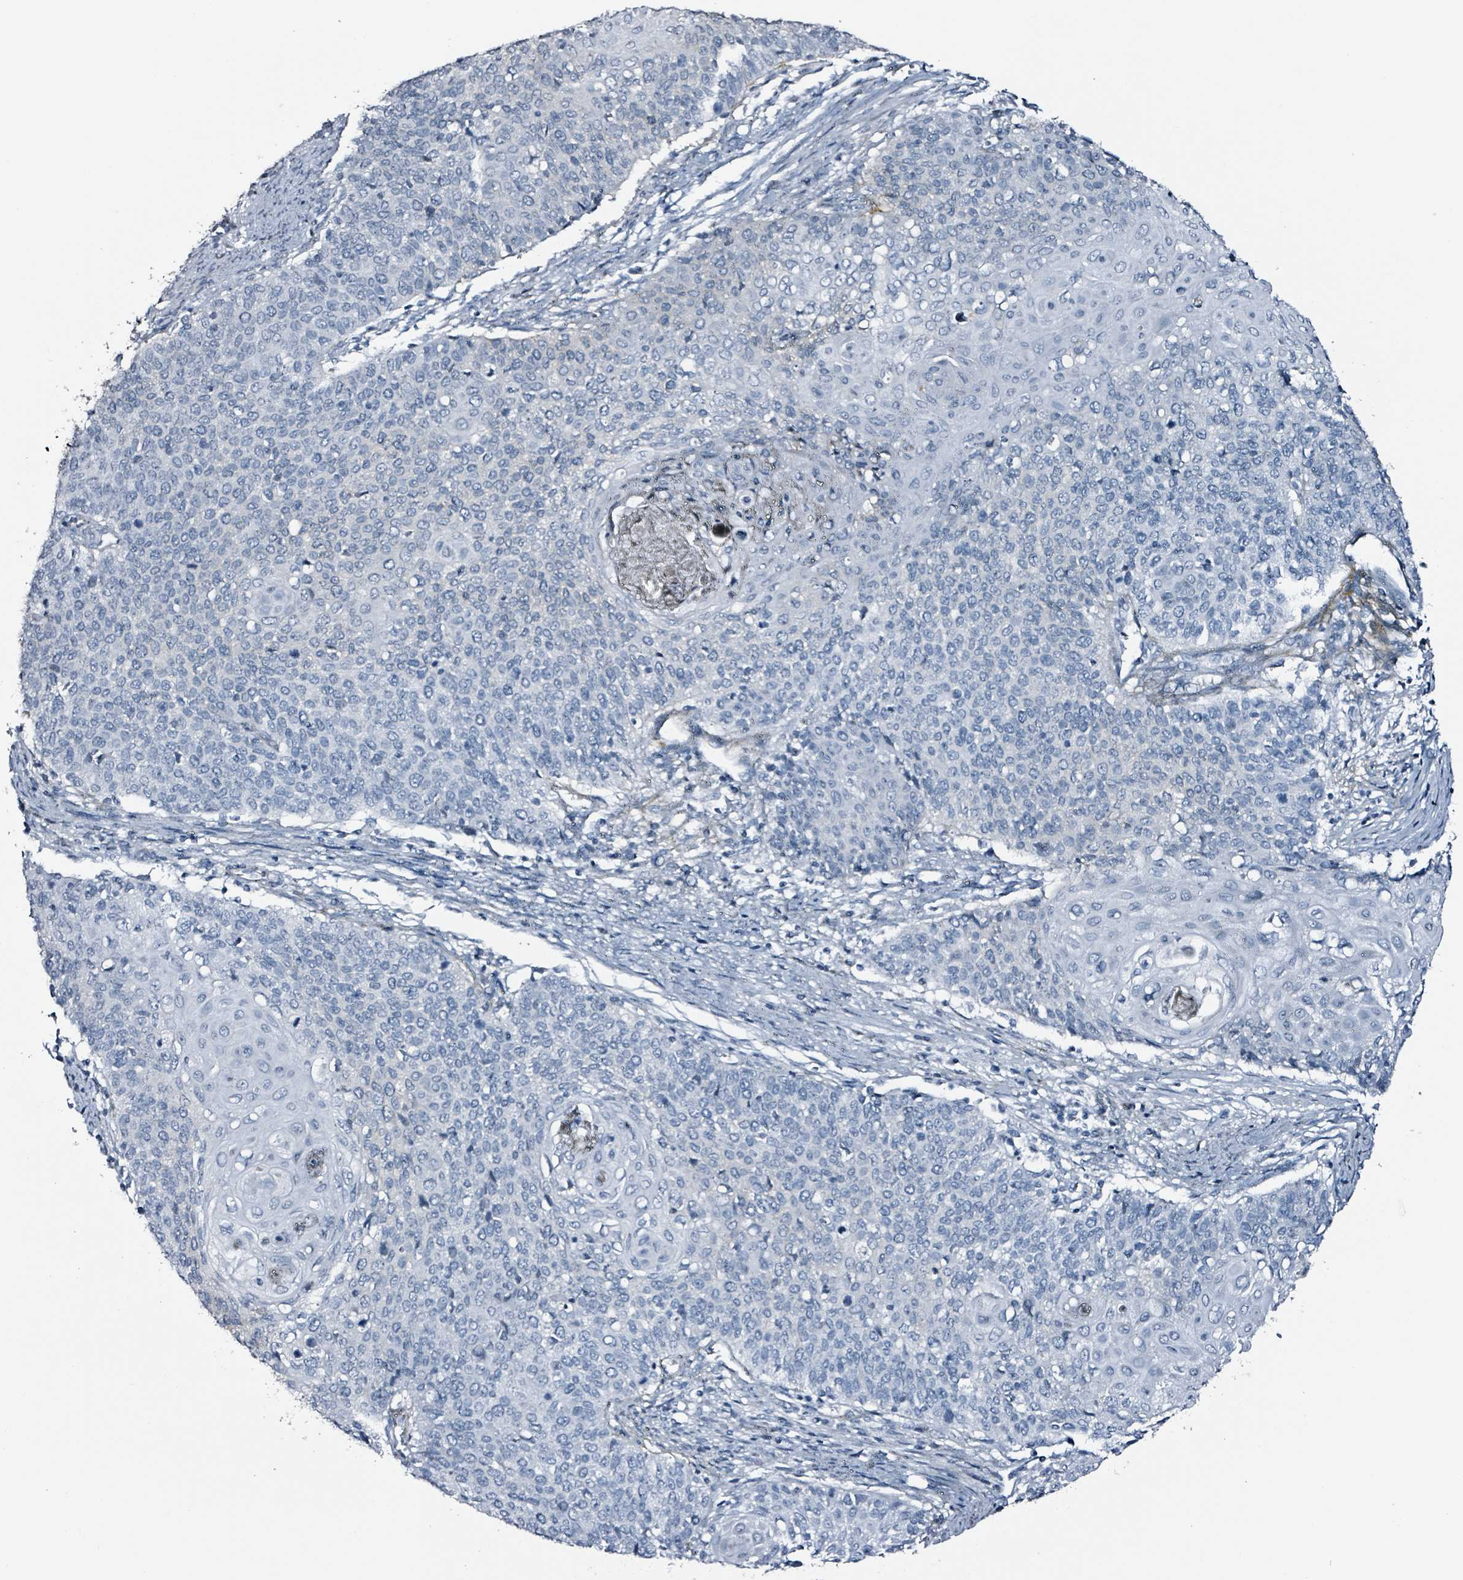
{"staining": {"intensity": "negative", "quantity": "none", "location": "none"}, "tissue": "cervical cancer", "cell_type": "Tumor cells", "image_type": "cancer", "snomed": [{"axis": "morphology", "description": "Squamous cell carcinoma, NOS"}, {"axis": "topography", "description": "Cervix"}], "caption": "DAB immunohistochemical staining of cervical cancer shows no significant positivity in tumor cells. (Brightfield microscopy of DAB IHC at high magnification).", "gene": "CA9", "patient": {"sex": "female", "age": 39}}